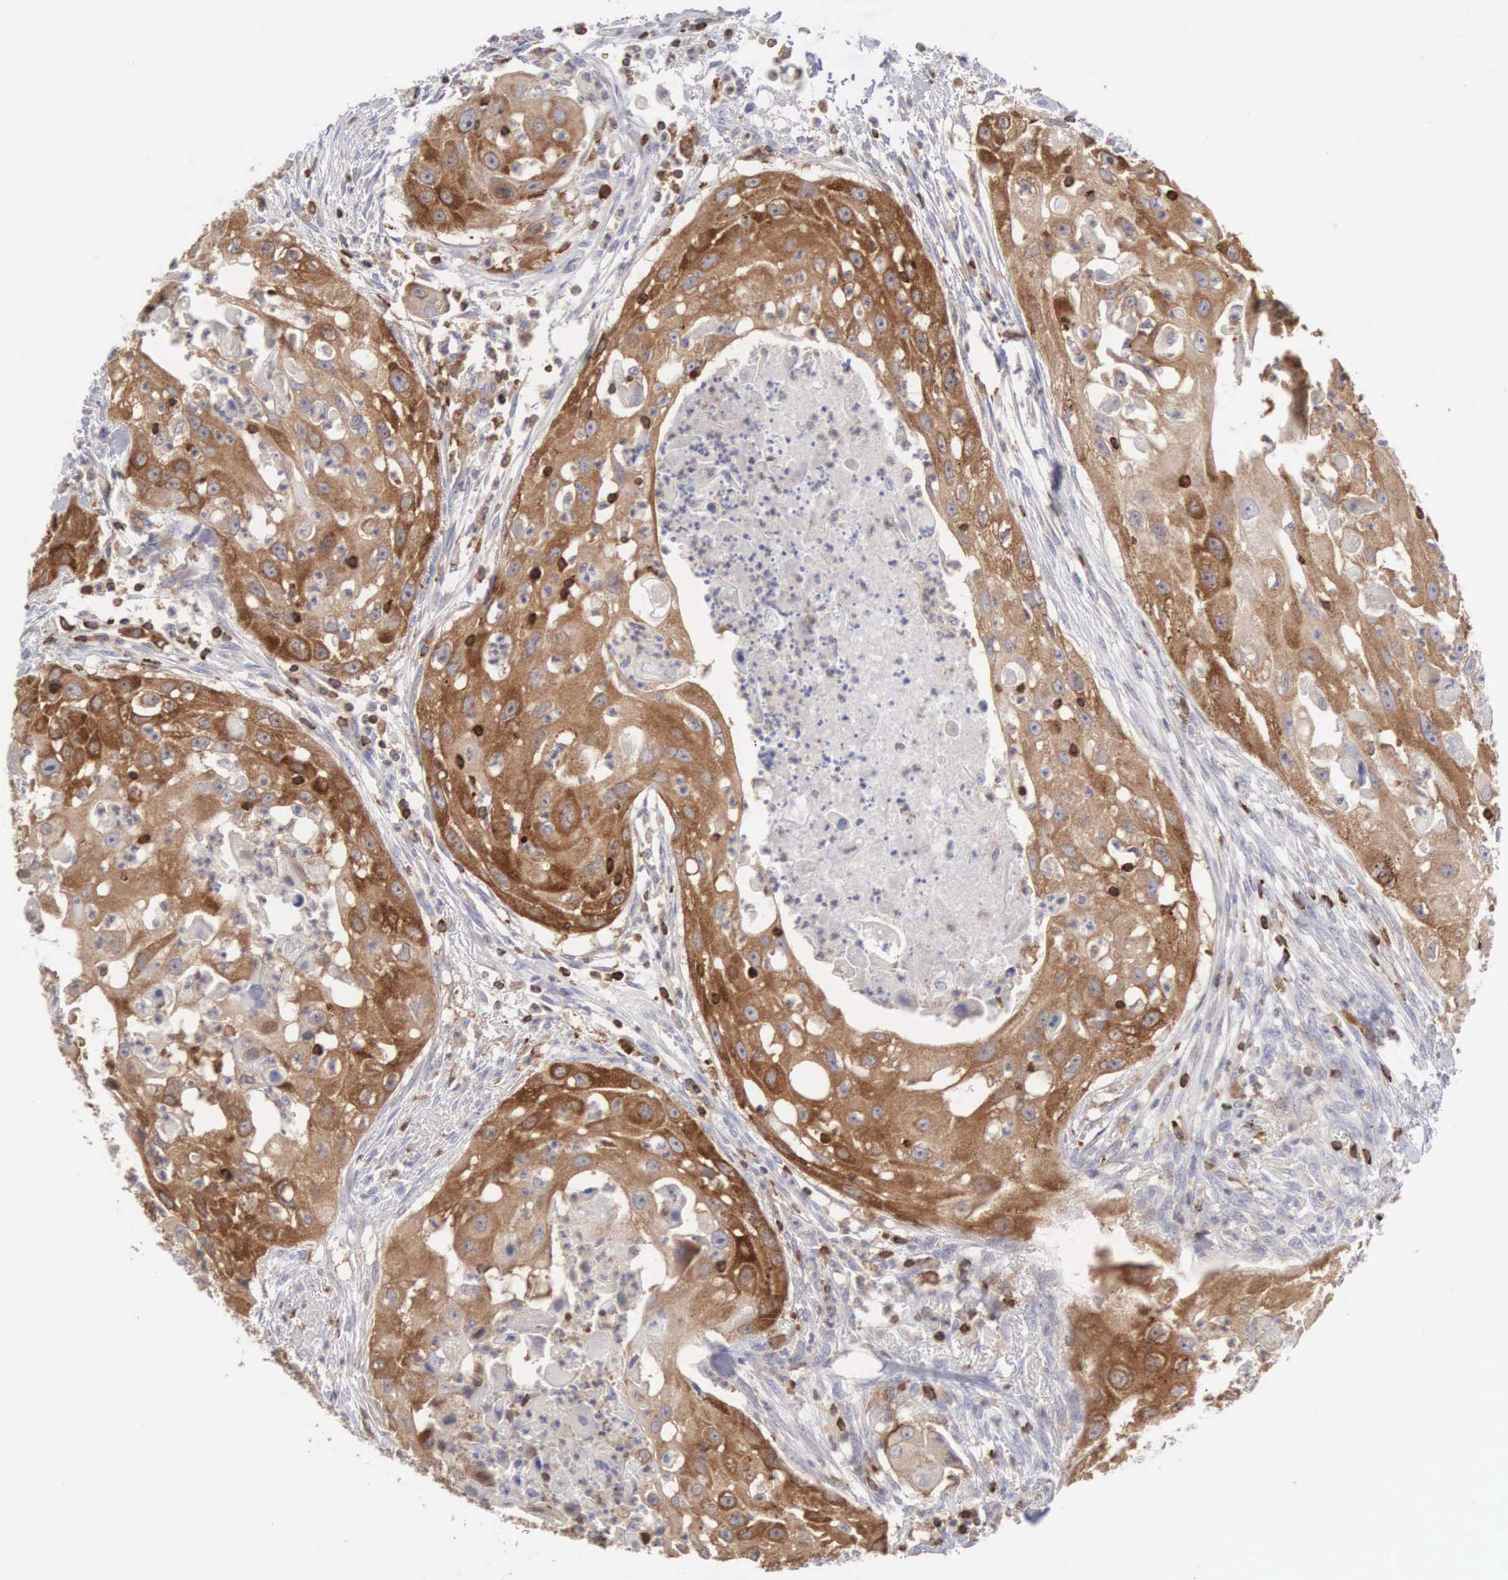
{"staining": {"intensity": "strong", "quantity": ">75%", "location": "cytoplasmic/membranous"}, "tissue": "head and neck cancer", "cell_type": "Tumor cells", "image_type": "cancer", "snomed": [{"axis": "morphology", "description": "Squamous cell carcinoma, NOS"}, {"axis": "topography", "description": "Head-Neck"}], "caption": "High-magnification brightfield microscopy of head and neck cancer (squamous cell carcinoma) stained with DAB (3,3'-diaminobenzidine) (brown) and counterstained with hematoxylin (blue). tumor cells exhibit strong cytoplasmic/membranous staining is identified in approximately>75% of cells. Immunohistochemistry (ihc) stains the protein in brown and the nuclei are stained blue.", "gene": "SH3BP1", "patient": {"sex": "male", "age": 64}}